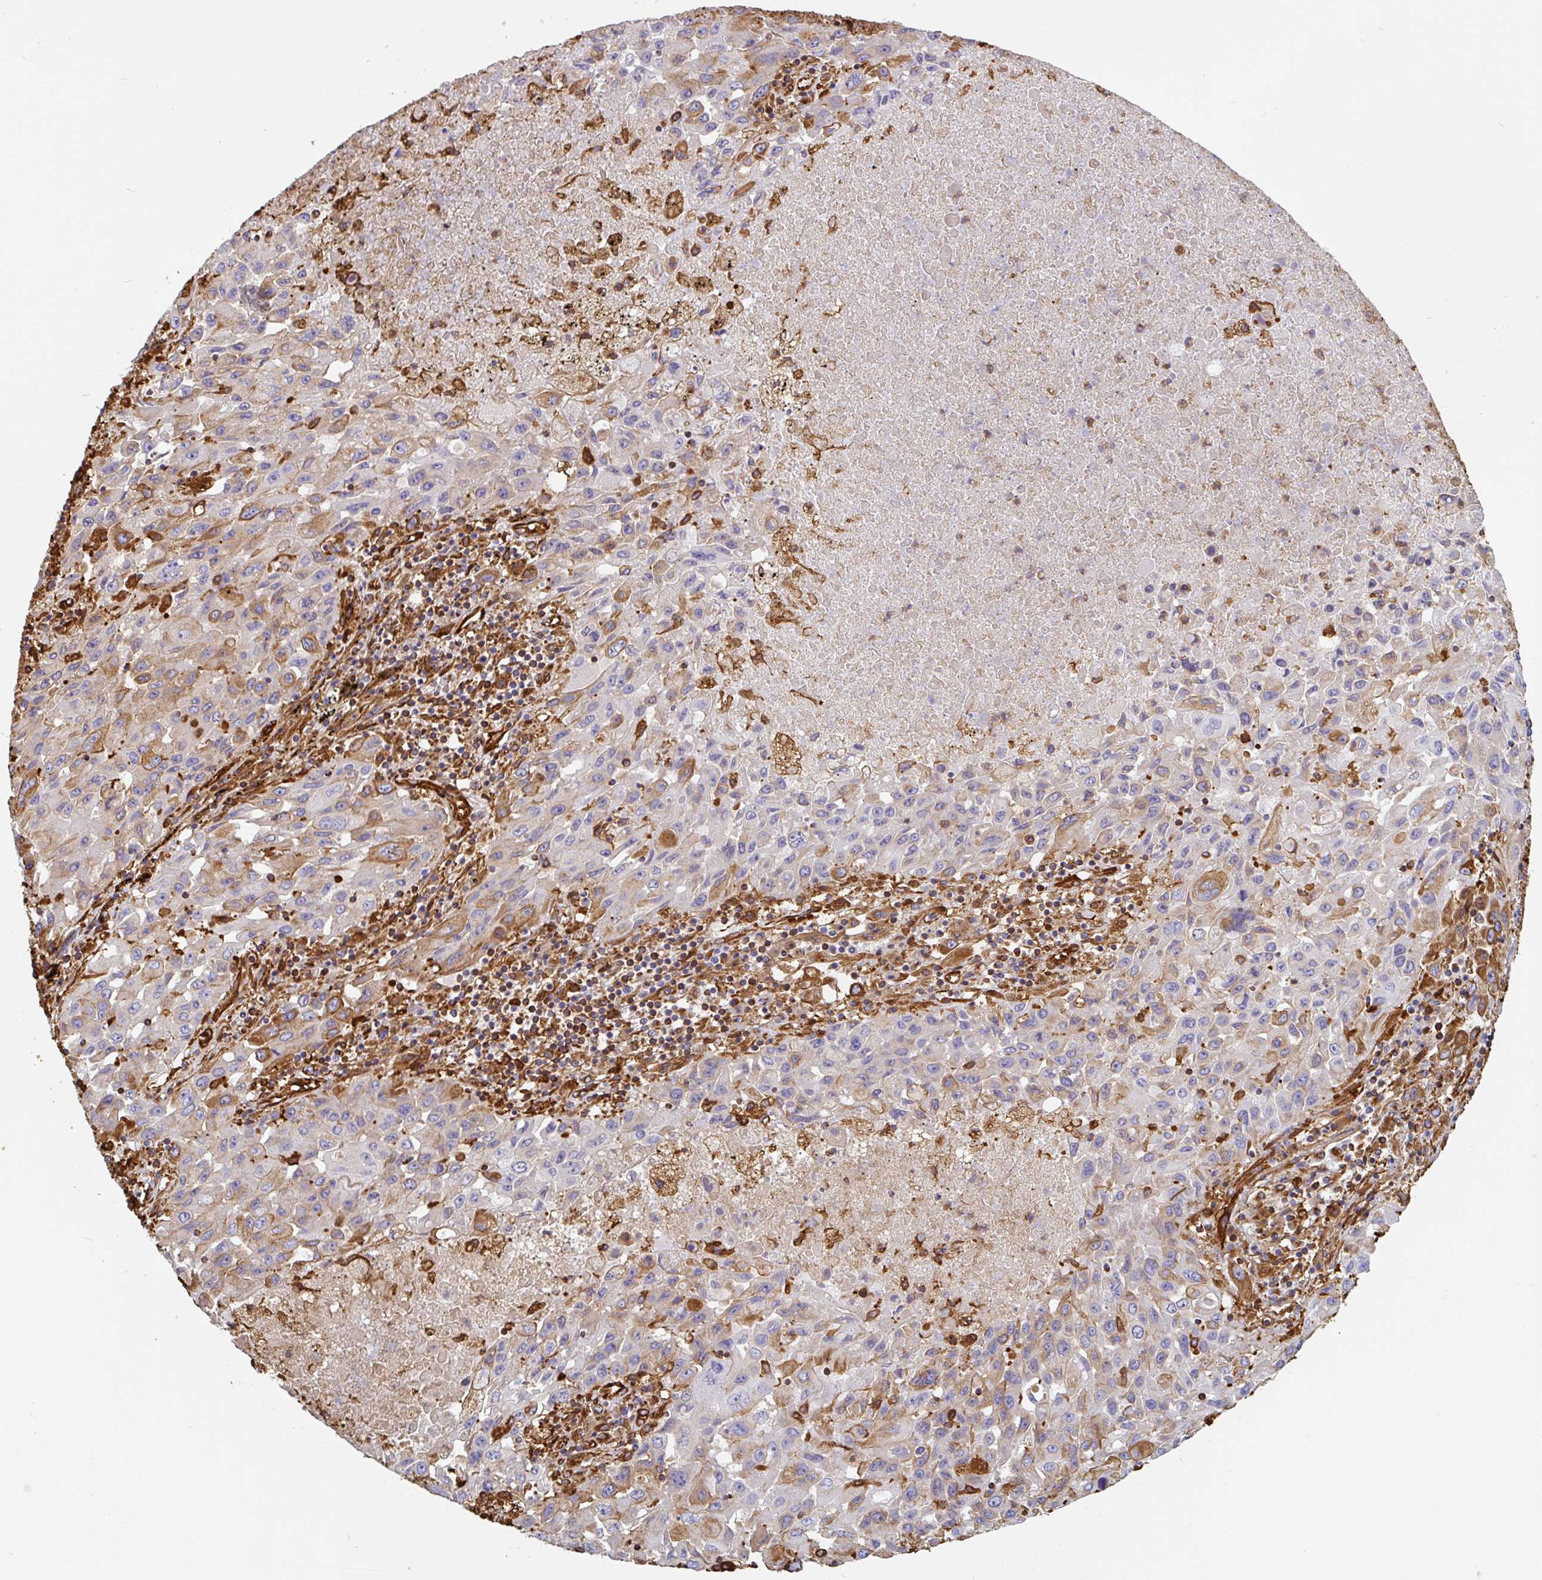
{"staining": {"intensity": "moderate", "quantity": "<25%", "location": "cytoplasmic/membranous"}, "tissue": "lung cancer", "cell_type": "Tumor cells", "image_type": "cancer", "snomed": [{"axis": "morphology", "description": "Squamous cell carcinoma, NOS"}, {"axis": "topography", "description": "Lung"}], "caption": "Protein expression analysis of human lung squamous cell carcinoma reveals moderate cytoplasmic/membranous expression in approximately <25% of tumor cells.", "gene": "PPFIA1", "patient": {"sex": "male", "age": 63}}